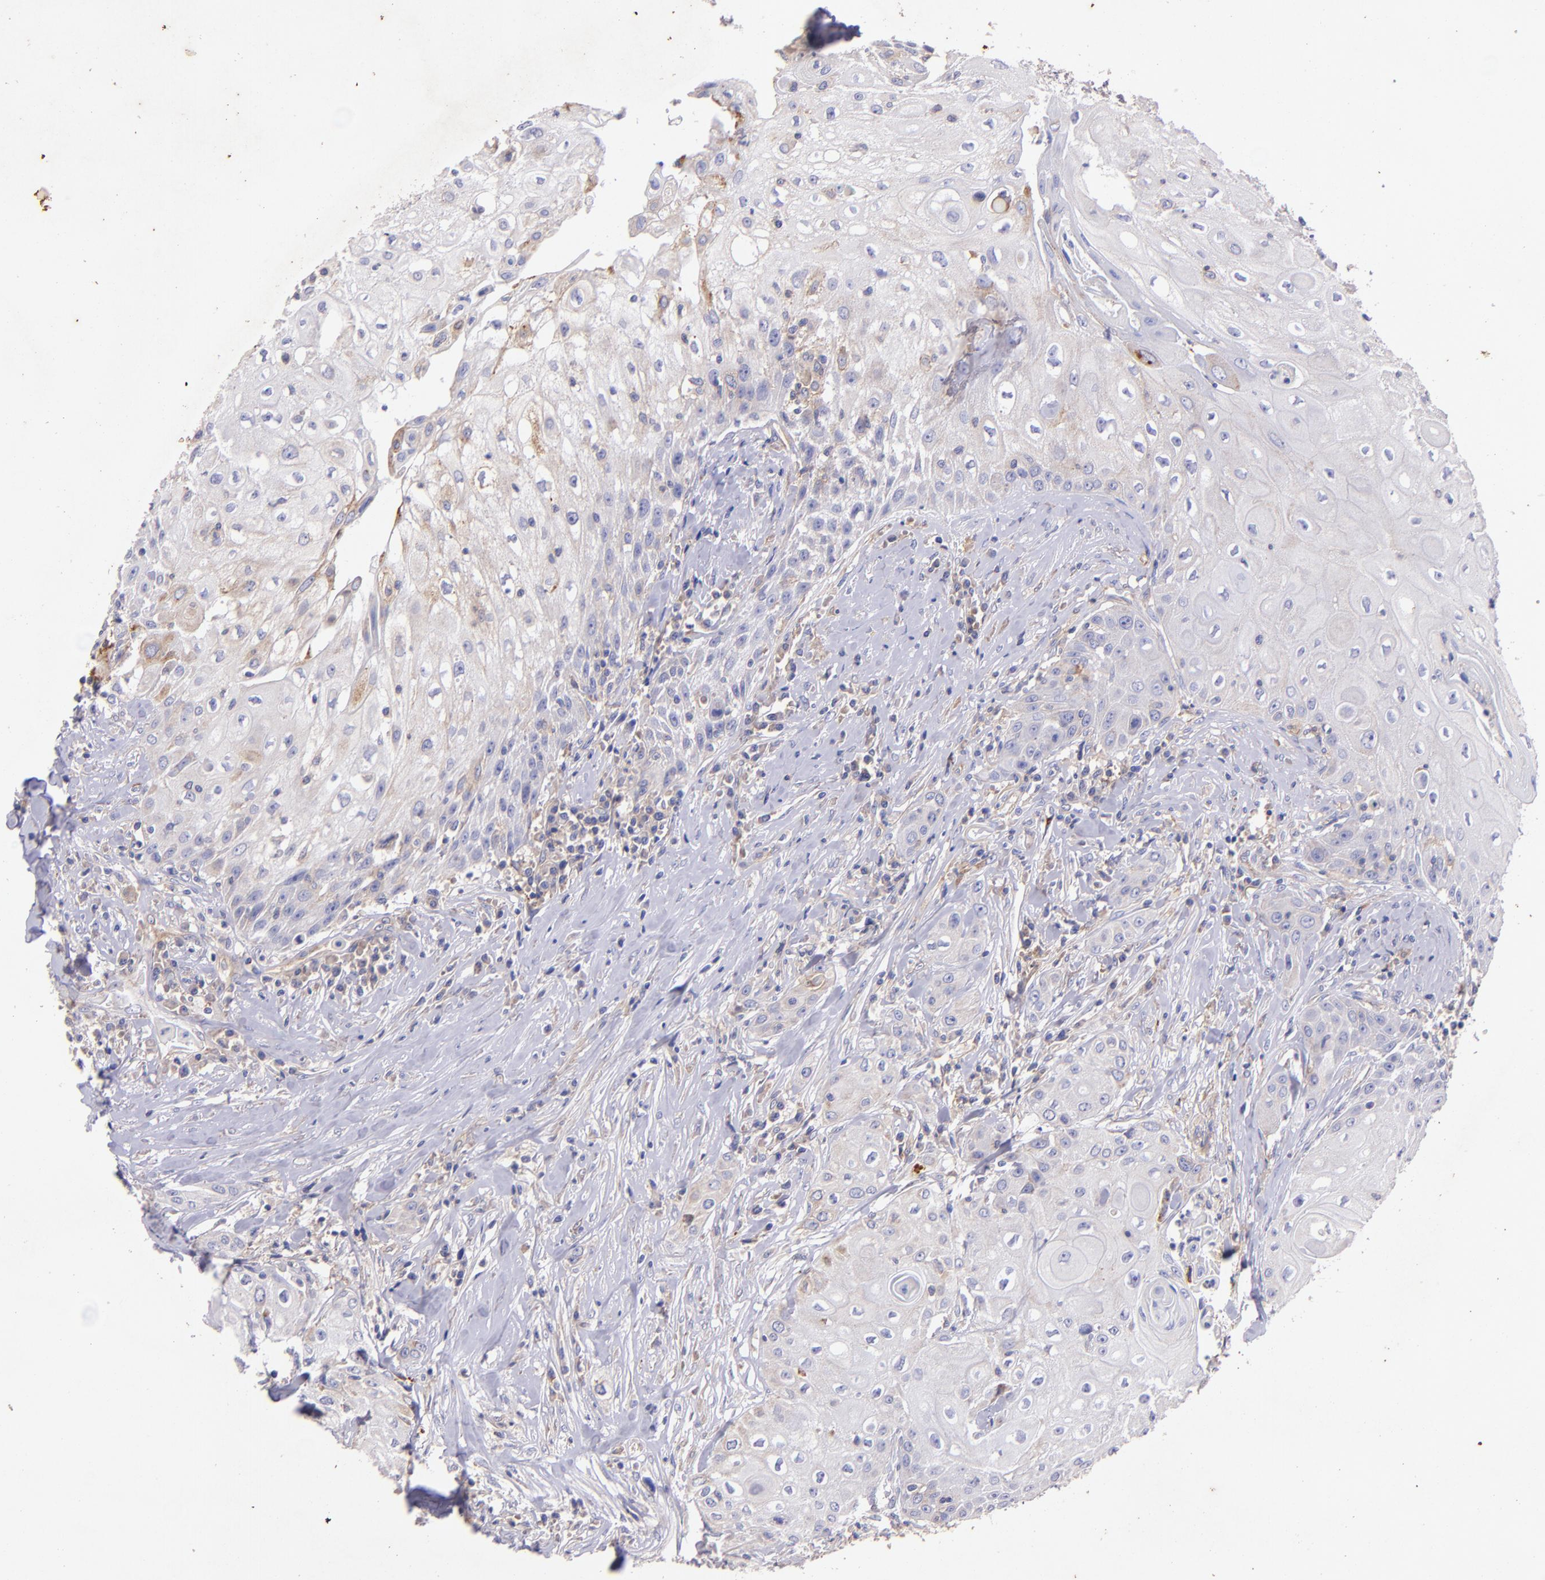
{"staining": {"intensity": "moderate", "quantity": "<25%", "location": "cytoplasmic/membranous"}, "tissue": "head and neck cancer", "cell_type": "Tumor cells", "image_type": "cancer", "snomed": [{"axis": "morphology", "description": "Squamous cell carcinoma, NOS"}, {"axis": "topography", "description": "Oral tissue"}, {"axis": "topography", "description": "Head-Neck"}], "caption": "IHC of human head and neck cancer (squamous cell carcinoma) exhibits low levels of moderate cytoplasmic/membranous expression in approximately <25% of tumor cells. The protein is stained brown, and the nuclei are stained in blue (DAB IHC with brightfield microscopy, high magnification).", "gene": "RET", "patient": {"sex": "female", "age": 82}}